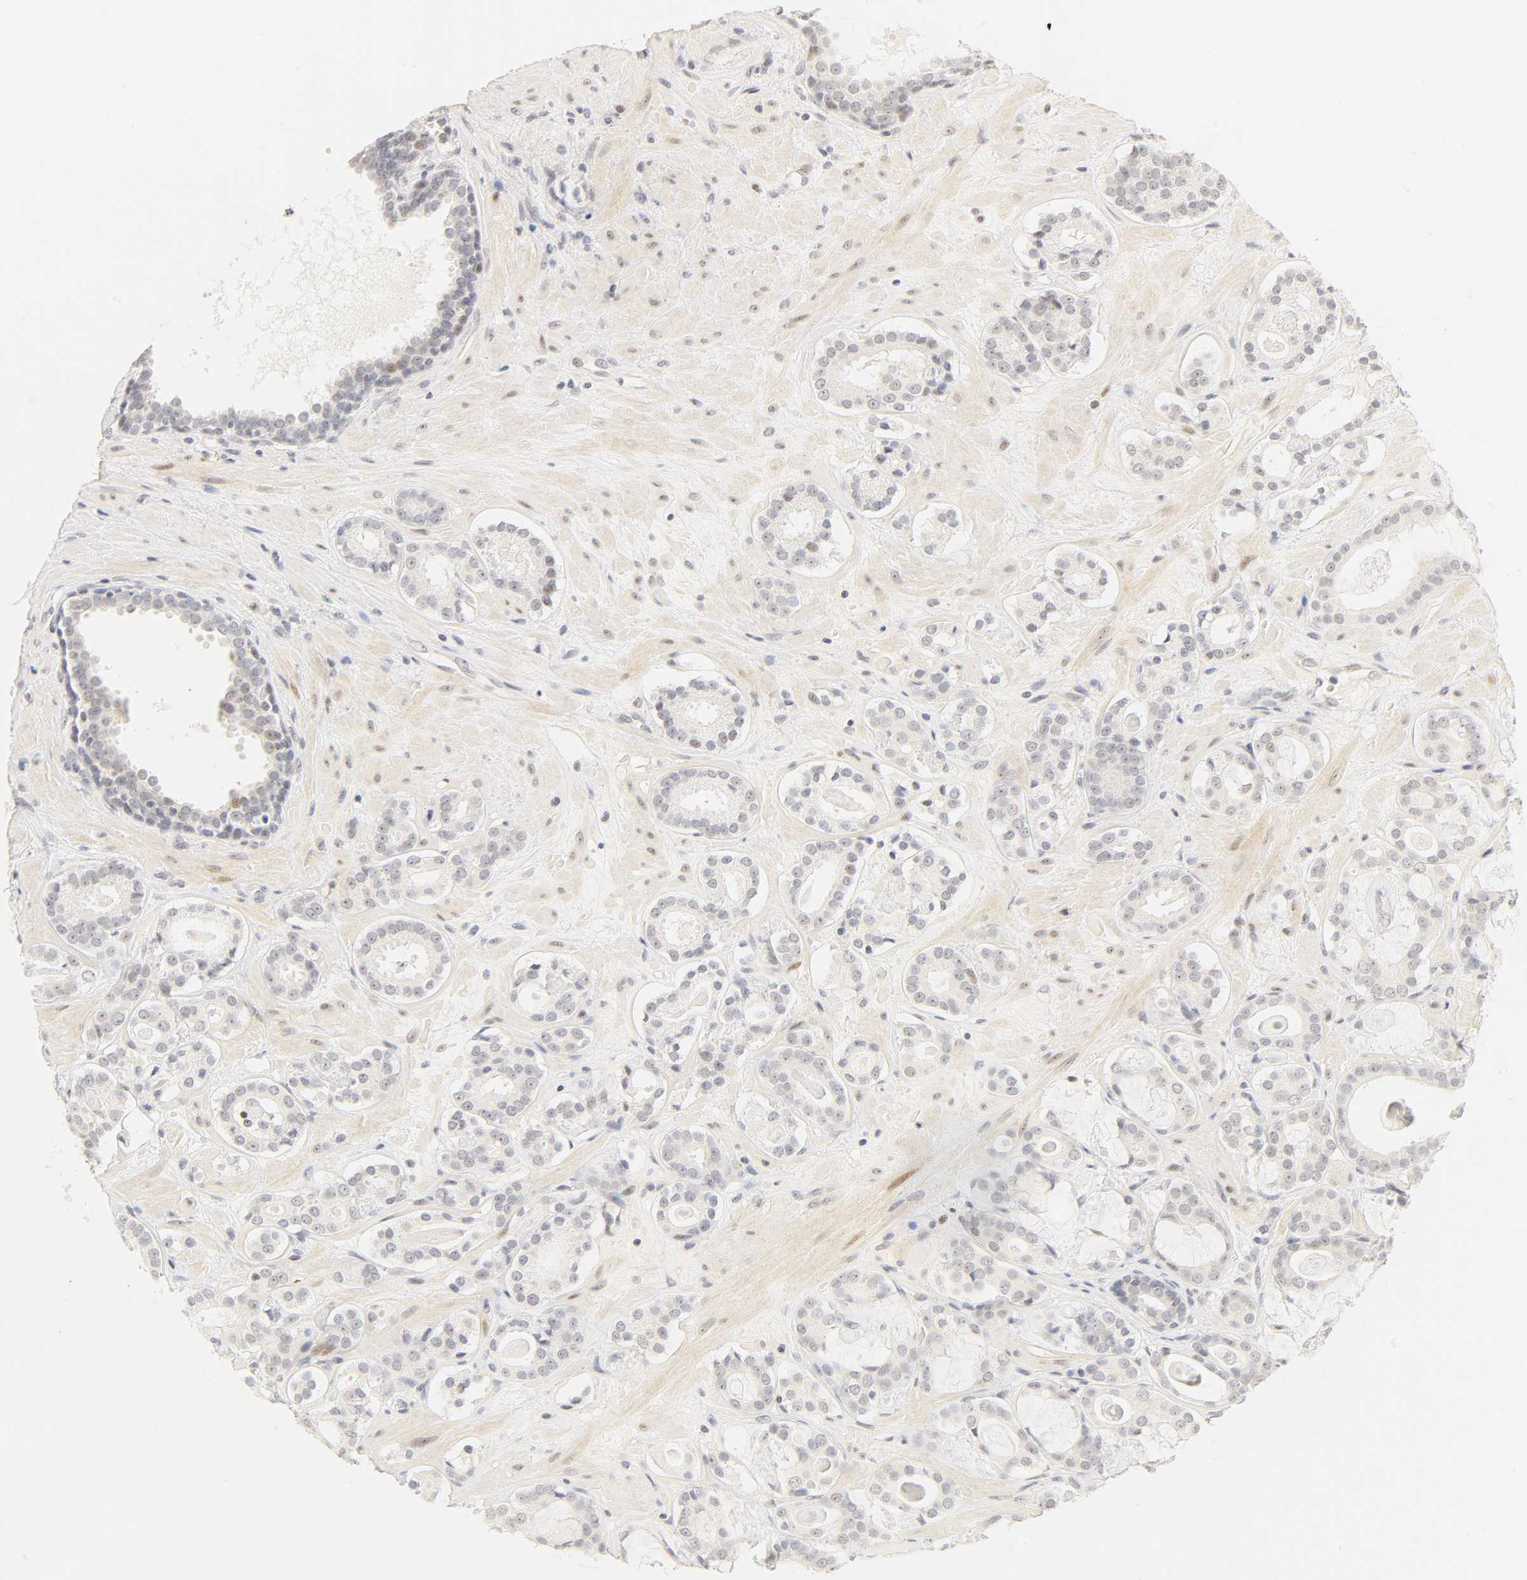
{"staining": {"intensity": "weak", "quantity": "<25%", "location": "nuclear"}, "tissue": "prostate cancer", "cell_type": "Tumor cells", "image_type": "cancer", "snomed": [{"axis": "morphology", "description": "Adenocarcinoma, Low grade"}, {"axis": "topography", "description": "Prostate"}], "caption": "Human prostate cancer (low-grade adenocarcinoma) stained for a protein using immunohistochemistry shows no staining in tumor cells.", "gene": "MNAT1", "patient": {"sex": "male", "age": 57}}